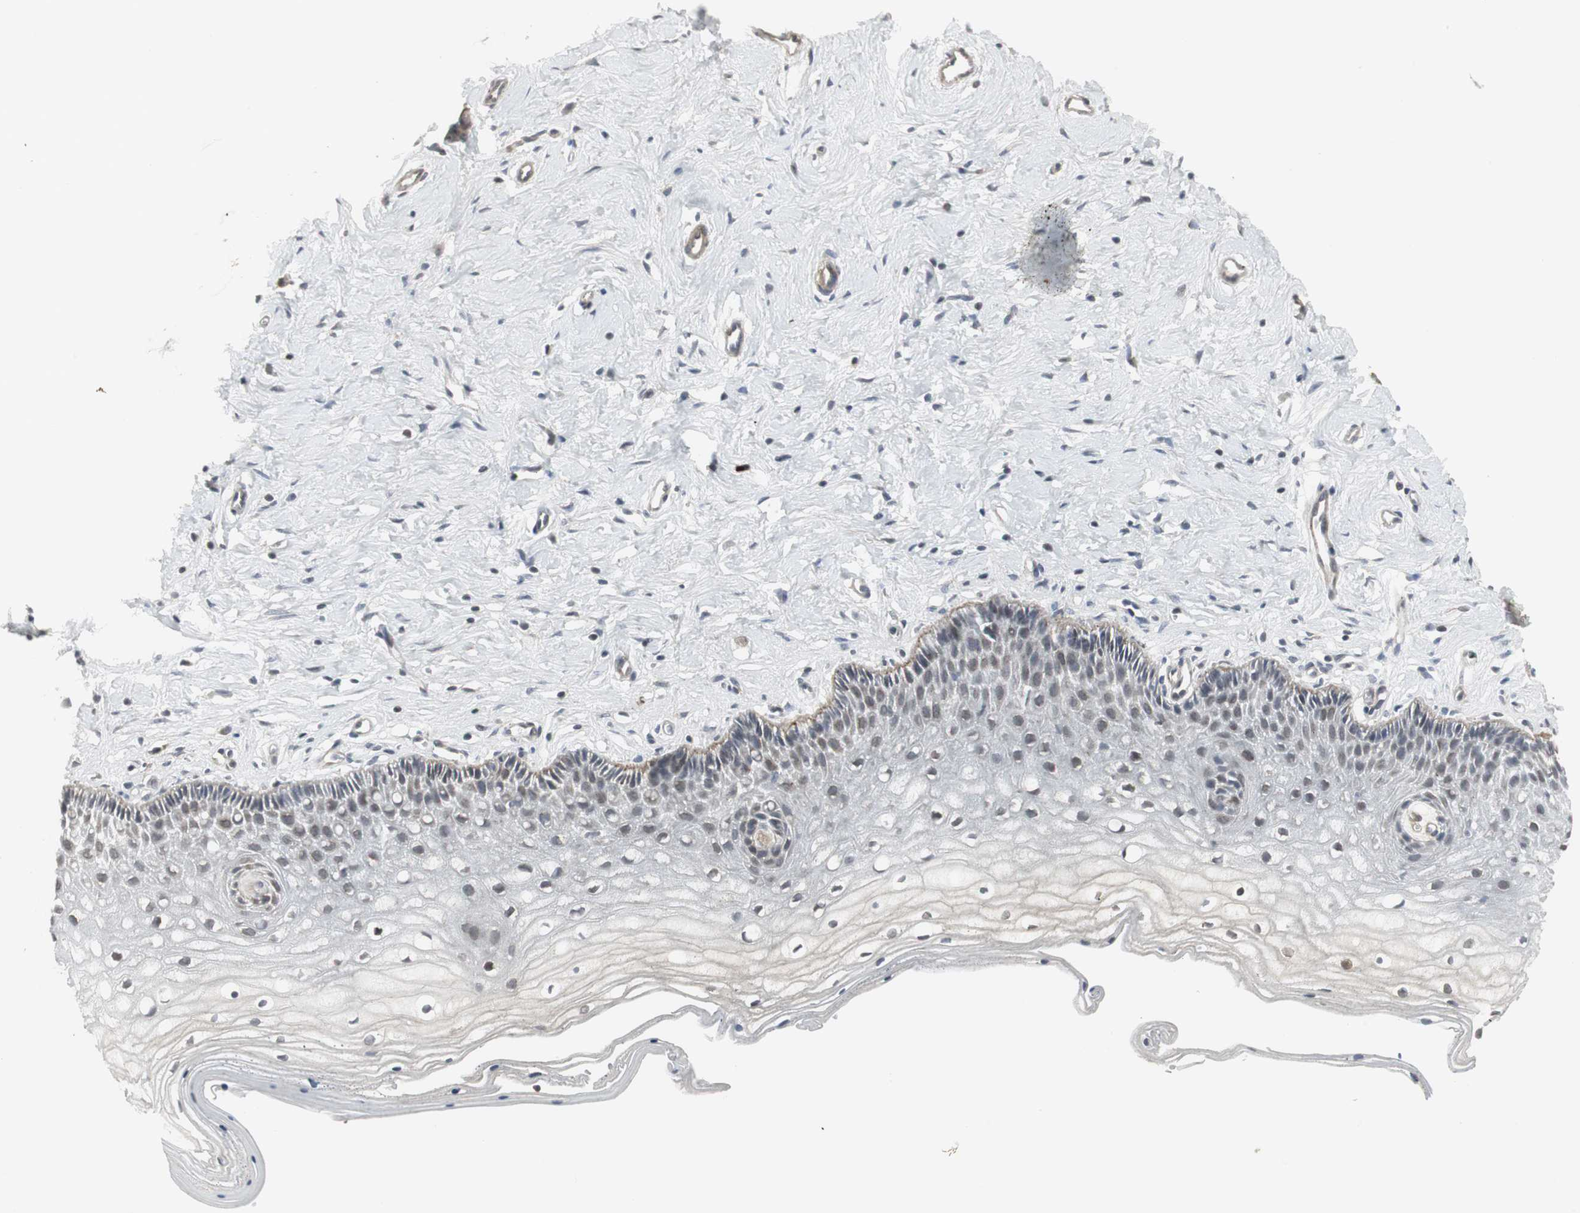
{"staining": {"intensity": "weak", "quantity": "<25%", "location": "cytoplasmic/membranous"}, "tissue": "cervix", "cell_type": "Squamous epithelial cells", "image_type": "normal", "snomed": [{"axis": "morphology", "description": "Normal tissue, NOS"}, {"axis": "topography", "description": "Cervix"}], "caption": "DAB (3,3'-diaminobenzidine) immunohistochemical staining of unremarkable human cervix reveals no significant staining in squamous epithelial cells. (DAB immunohistochemistry, high magnification).", "gene": "SCYL3", "patient": {"sex": "female", "age": 46}}